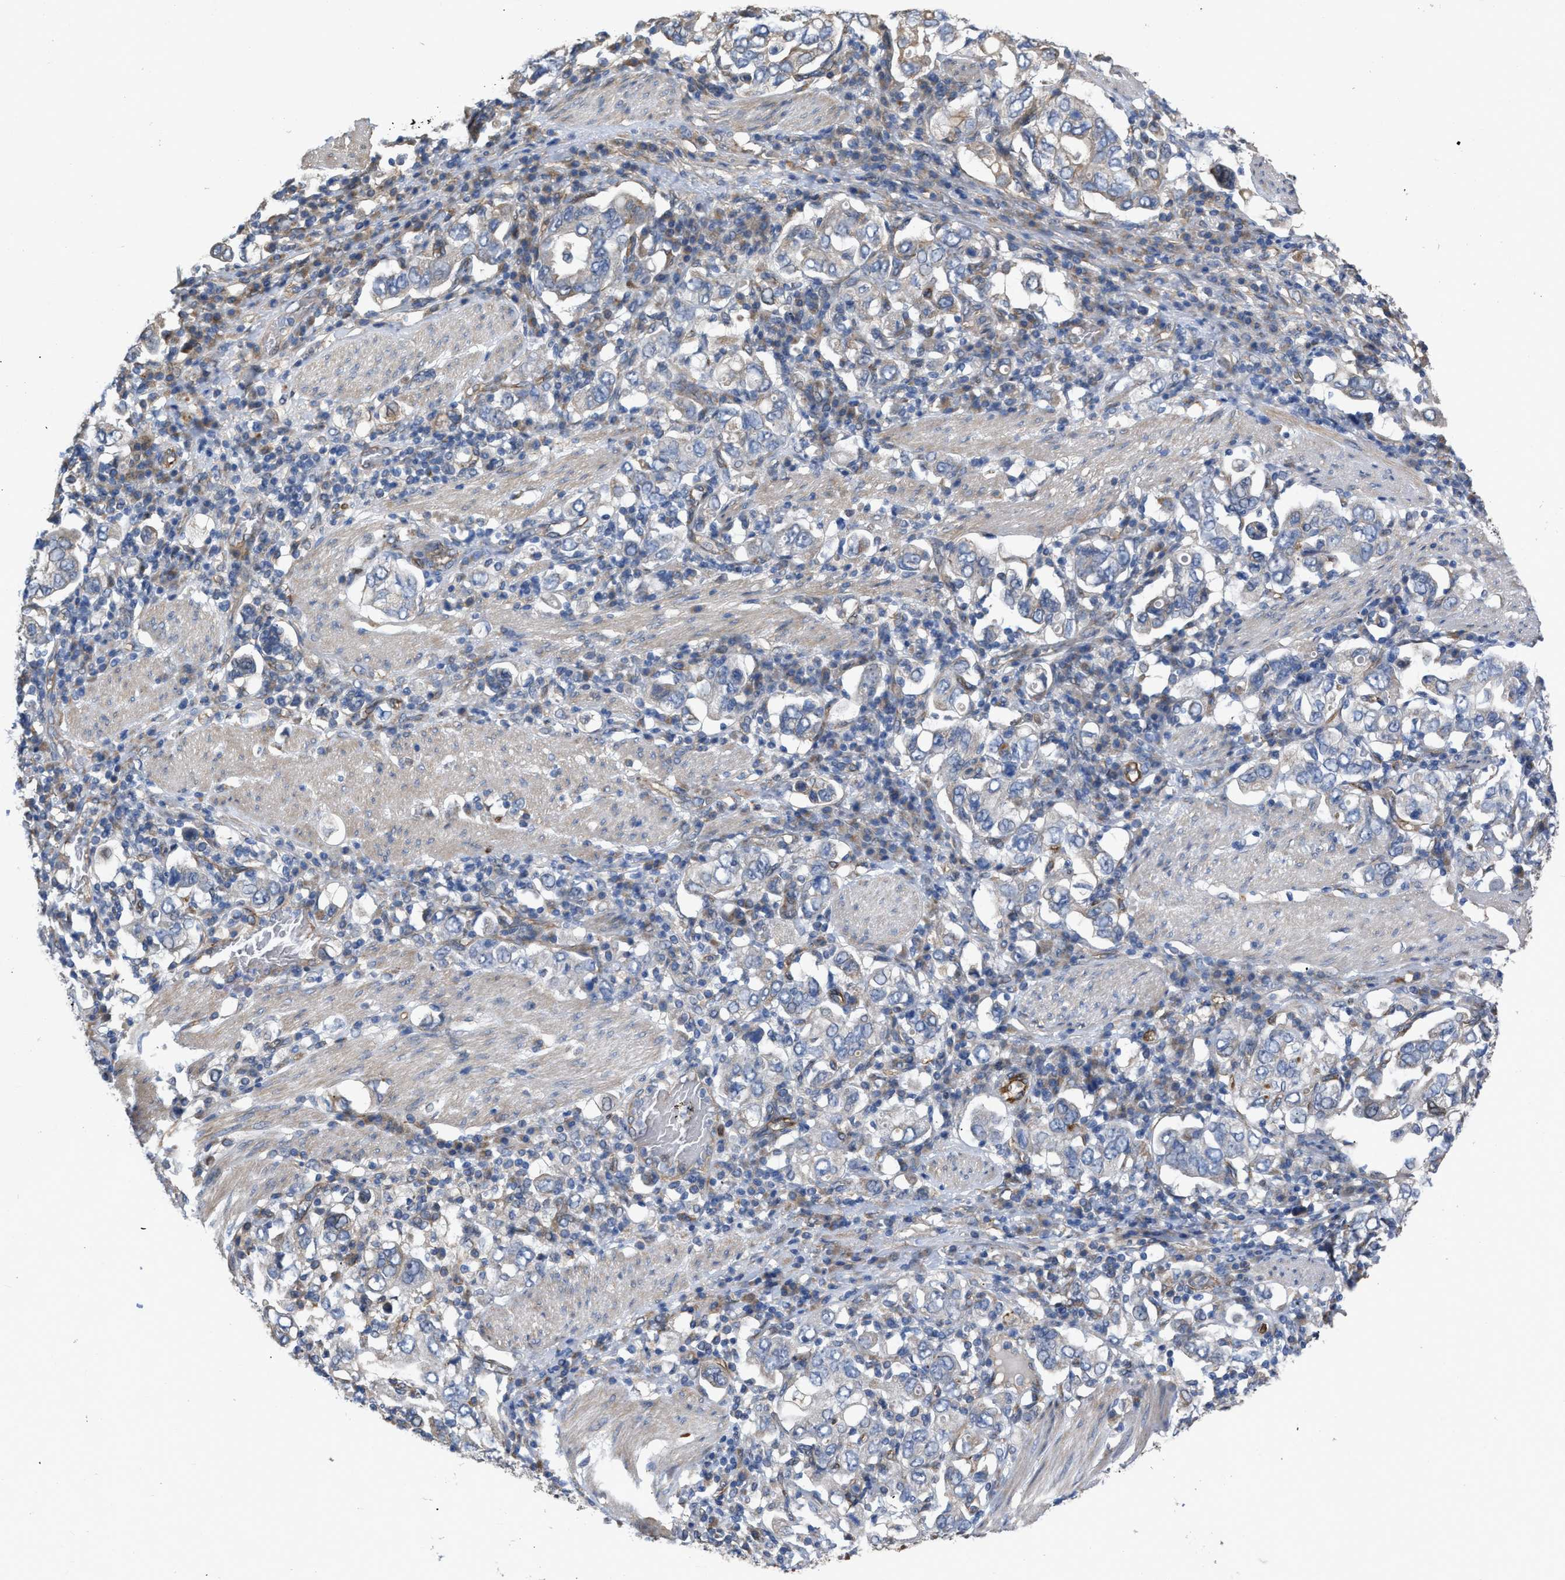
{"staining": {"intensity": "negative", "quantity": "none", "location": "none"}, "tissue": "stomach cancer", "cell_type": "Tumor cells", "image_type": "cancer", "snomed": [{"axis": "morphology", "description": "Adenocarcinoma, NOS"}, {"axis": "topography", "description": "Stomach, upper"}], "caption": "Tumor cells are negative for brown protein staining in stomach cancer (adenocarcinoma). The staining is performed using DAB brown chromogen with nuclei counter-stained in using hematoxylin.", "gene": "SLC4A11", "patient": {"sex": "male", "age": 62}}